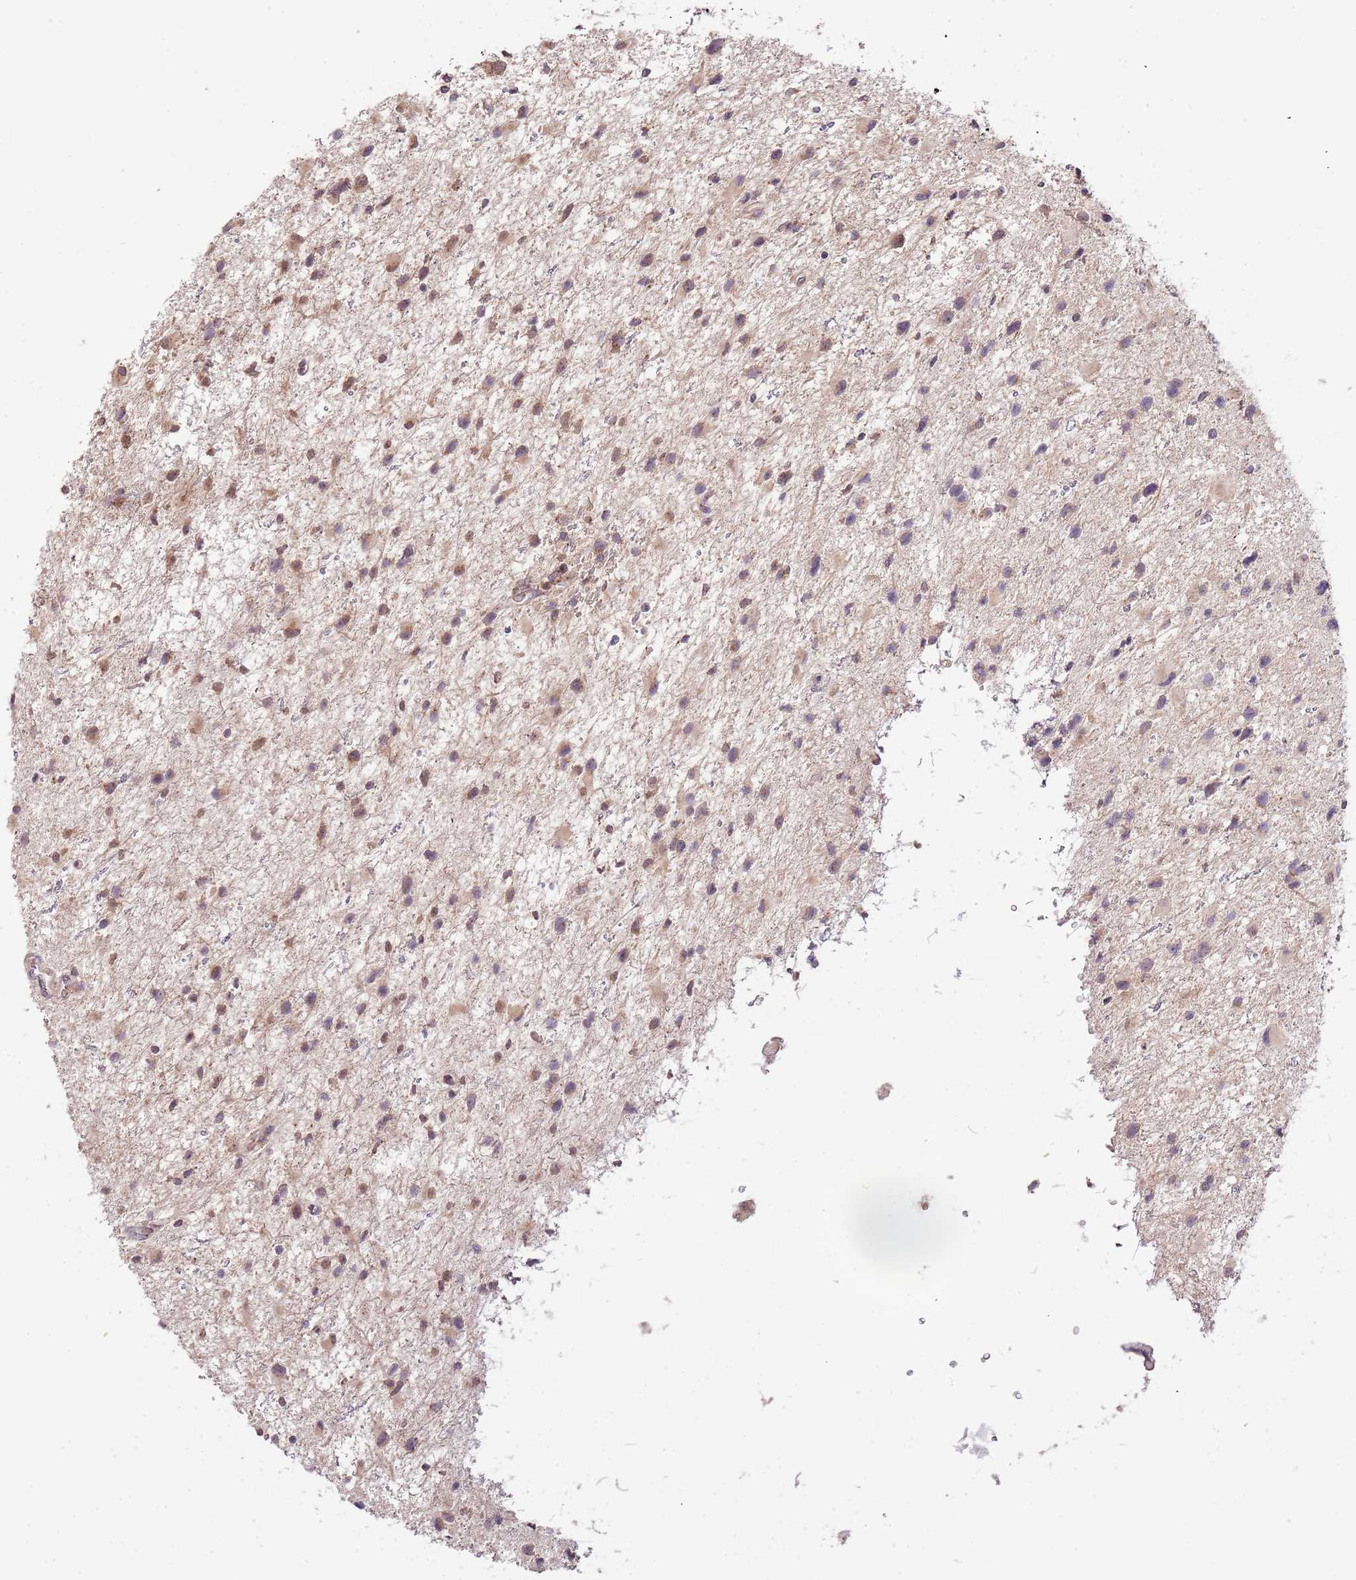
{"staining": {"intensity": "moderate", "quantity": "25%-75%", "location": "cytoplasmic/membranous,nuclear"}, "tissue": "glioma", "cell_type": "Tumor cells", "image_type": "cancer", "snomed": [{"axis": "morphology", "description": "Glioma, malignant, Low grade"}, {"axis": "topography", "description": "Brain"}], "caption": "Protein expression analysis of human glioma reveals moderate cytoplasmic/membranous and nuclear staining in approximately 25%-75% of tumor cells. The staining was performed using DAB, with brown indicating positive protein expression. Nuclei are stained blue with hematoxylin.", "gene": "SLC16A4", "patient": {"sex": "female", "age": 32}}